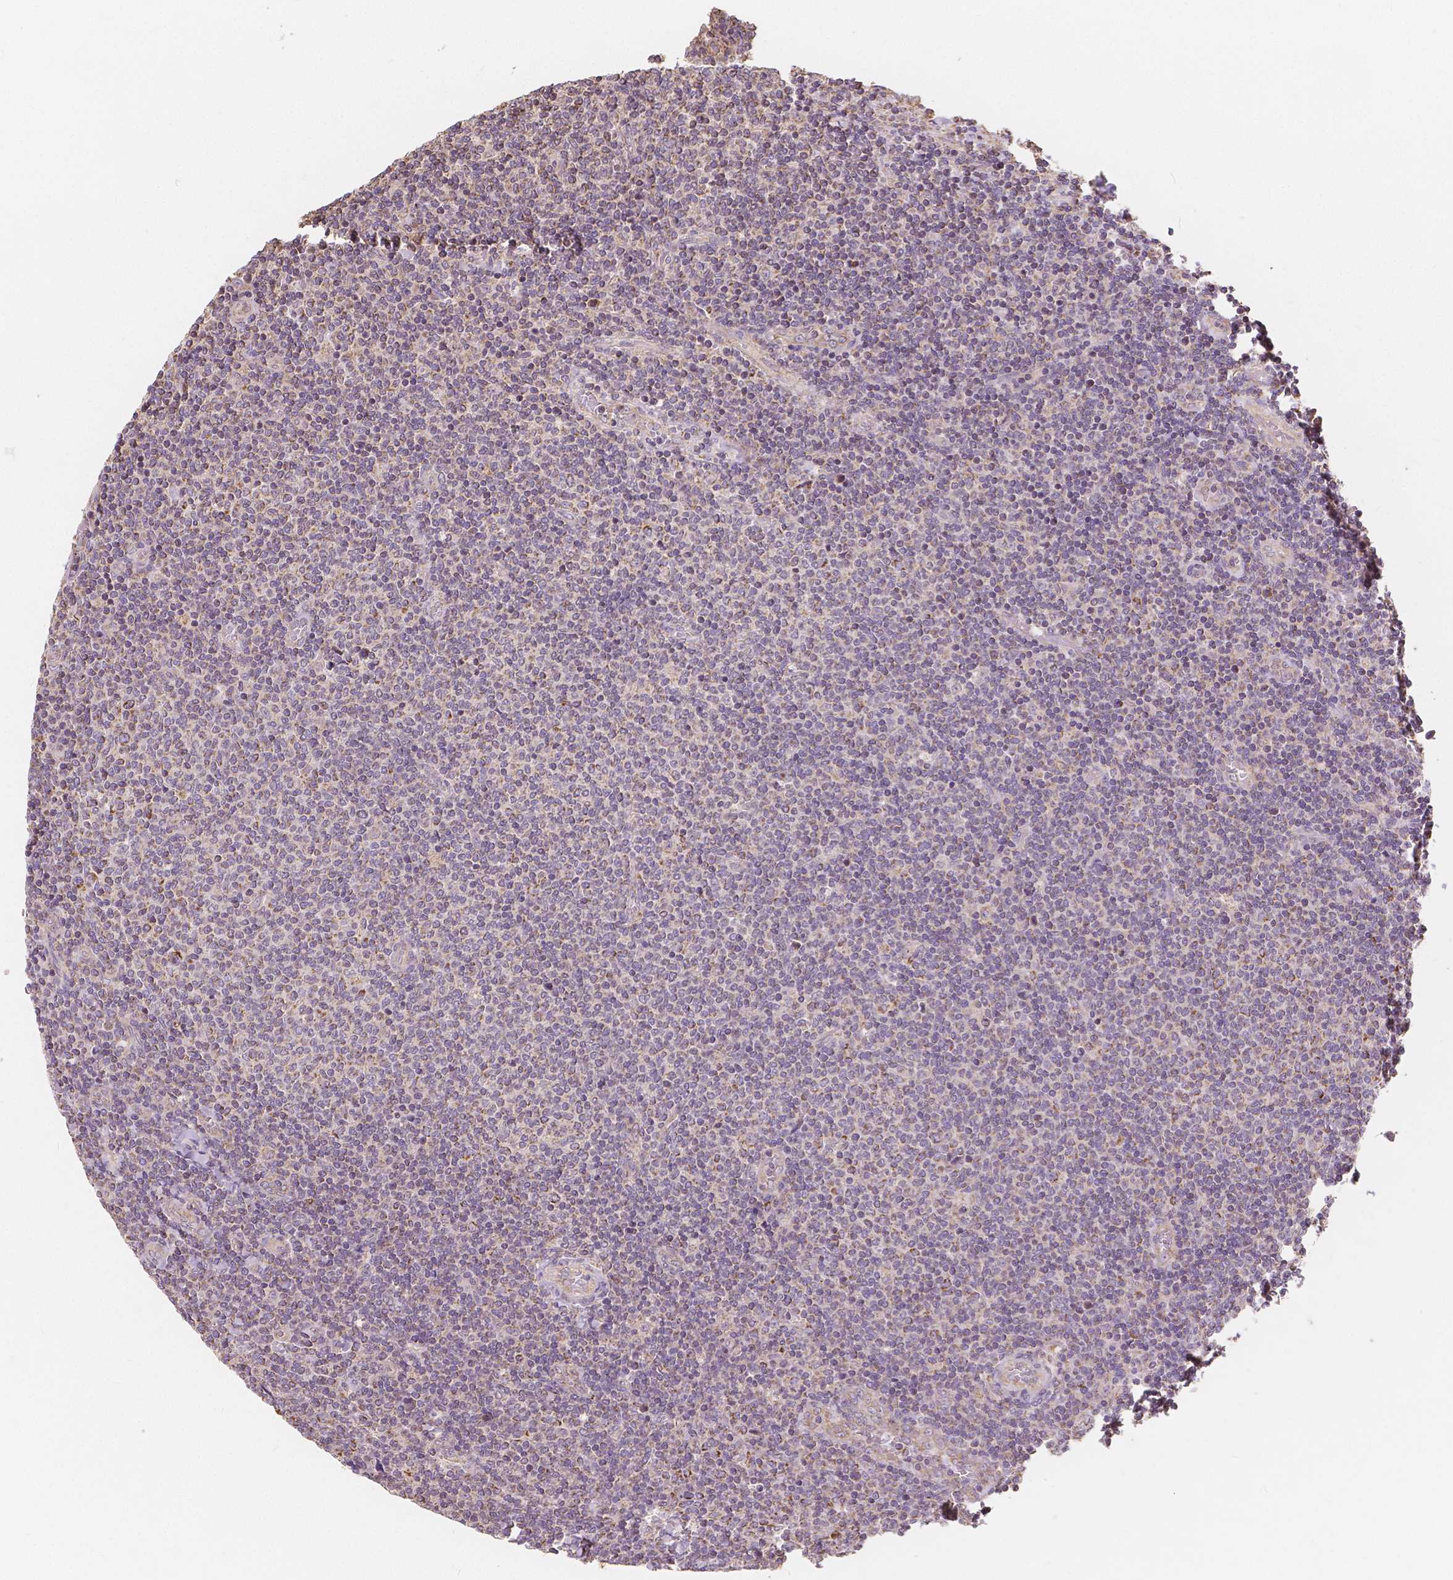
{"staining": {"intensity": "weak", "quantity": "<25%", "location": "cytoplasmic/membranous"}, "tissue": "lymphoma", "cell_type": "Tumor cells", "image_type": "cancer", "snomed": [{"axis": "morphology", "description": "Malignant lymphoma, non-Hodgkin's type, Low grade"}, {"axis": "topography", "description": "Lymph node"}], "caption": "The histopathology image demonstrates no significant expression in tumor cells of lymphoma.", "gene": "PEX26", "patient": {"sex": "male", "age": 52}}